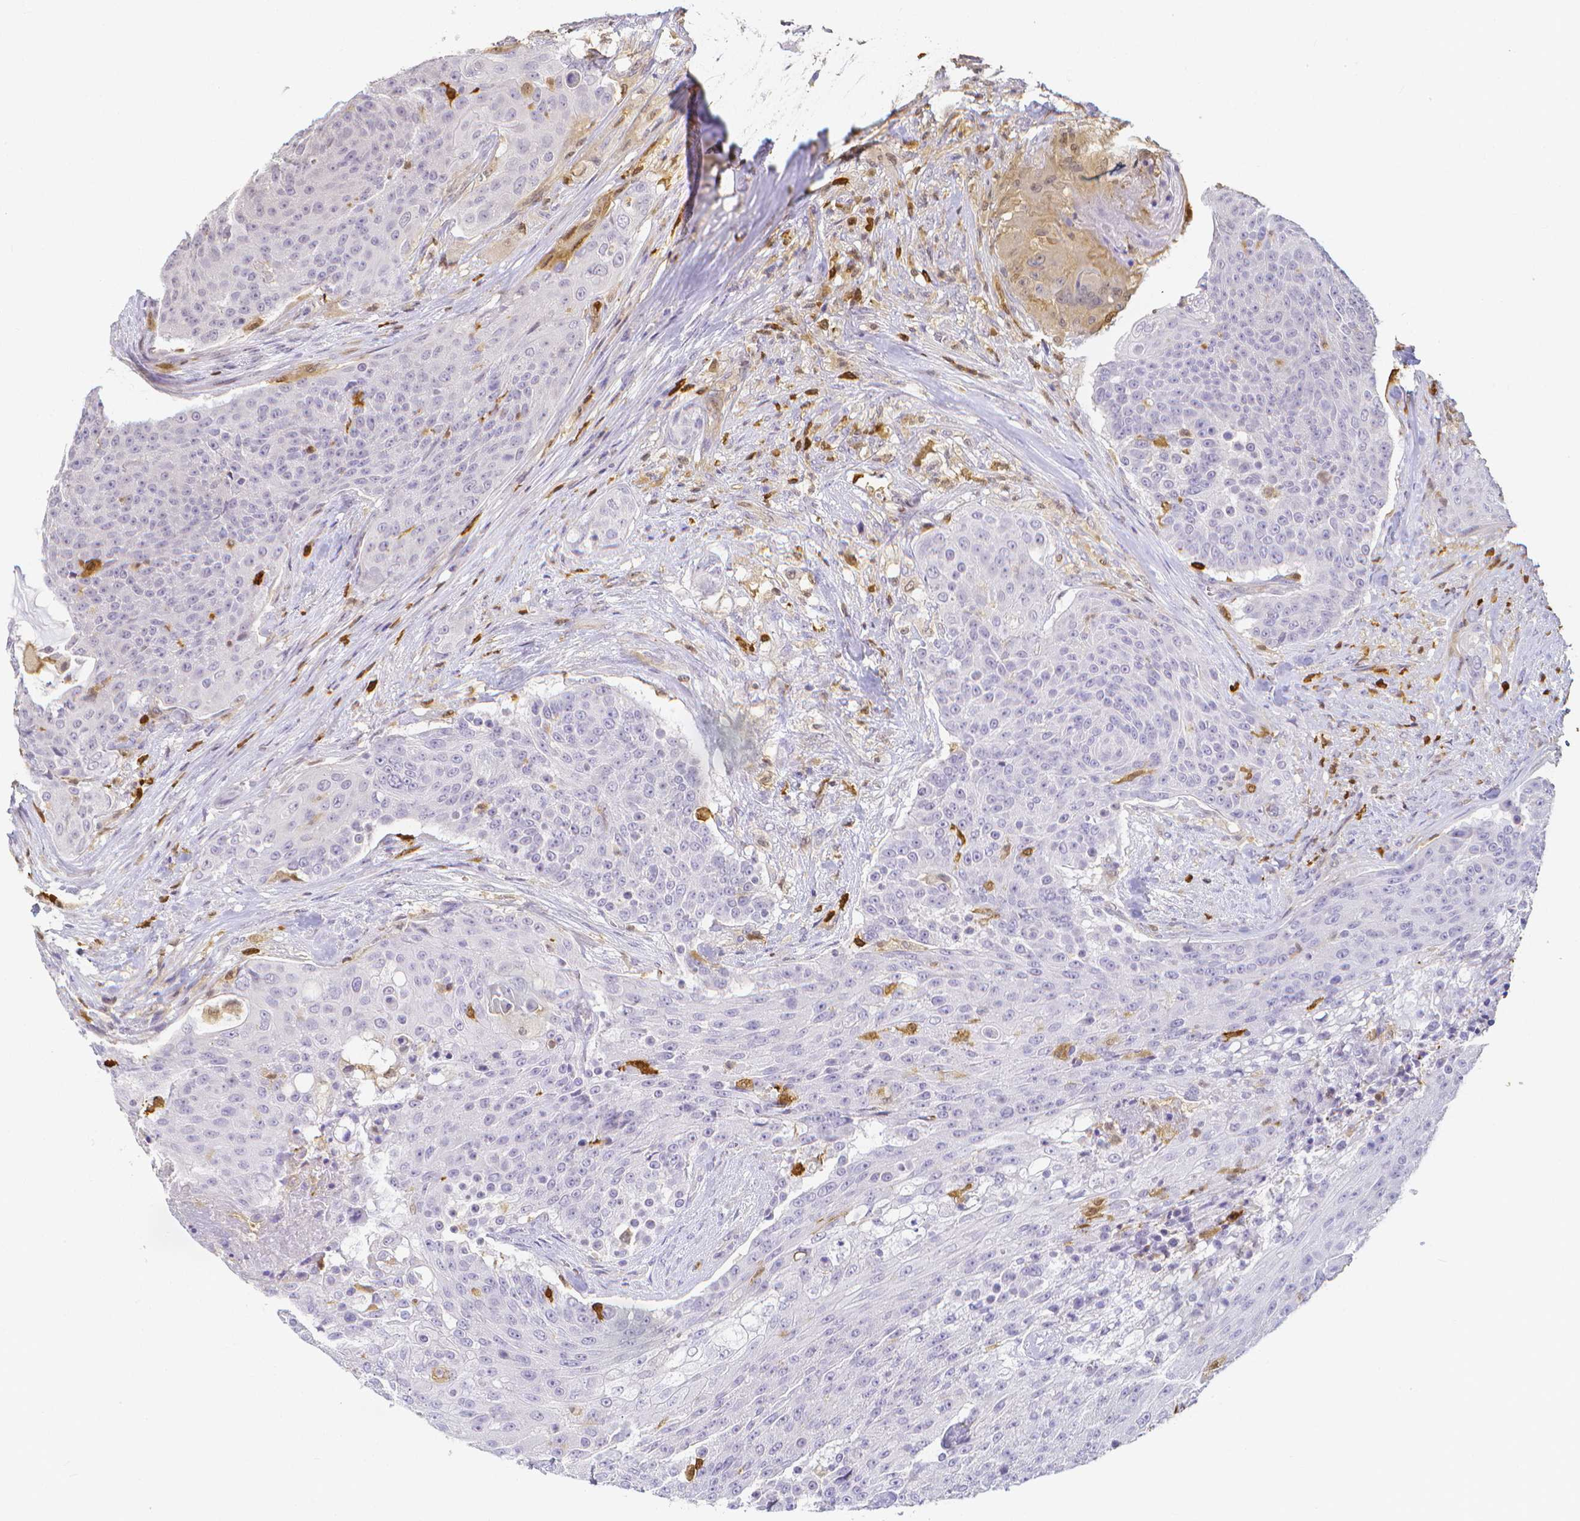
{"staining": {"intensity": "negative", "quantity": "none", "location": "none"}, "tissue": "urothelial cancer", "cell_type": "Tumor cells", "image_type": "cancer", "snomed": [{"axis": "morphology", "description": "Urothelial carcinoma, High grade"}, {"axis": "topography", "description": "Urinary bladder"}], "caption": "IHC micrograph of human urothelial carcinoma (high-grade) stained for a protein (brown), which demonstrates no positivity in tumor cells. The staining is performed using DAB brown chromogen with nuclei counter-stained in using hematoxylin.", "gene": "COTL1", "patient": {"sex": "female", "age": 63}}